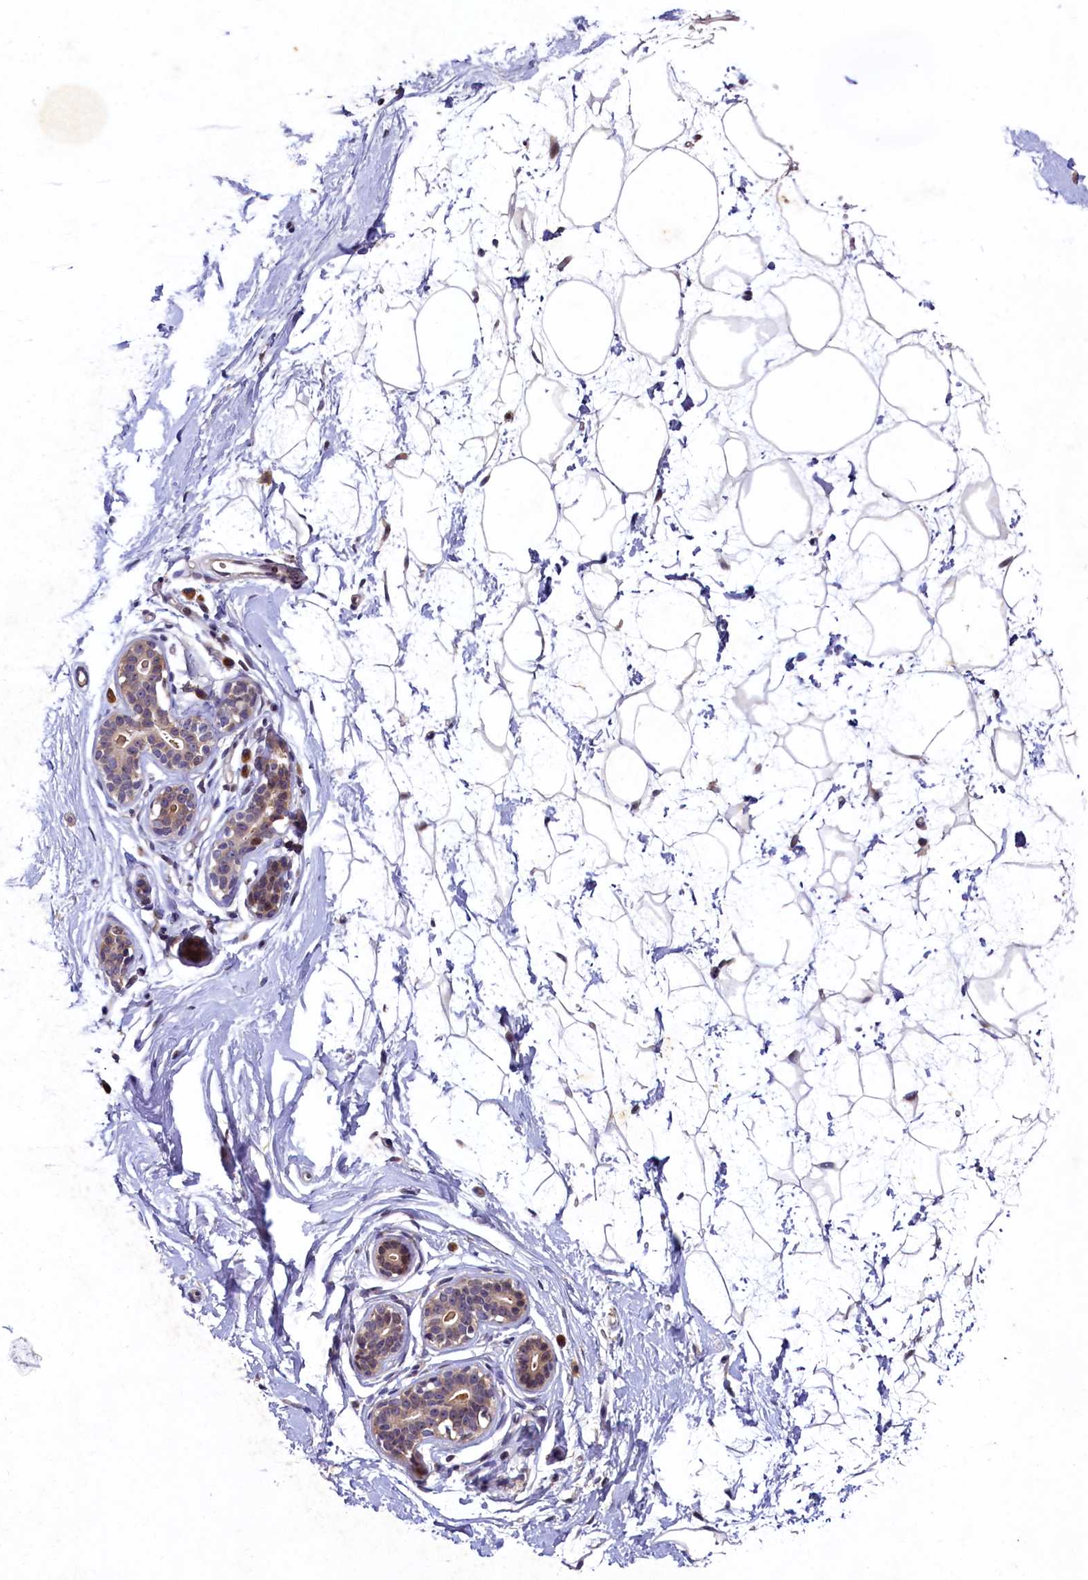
{"staining": {"intensity": "weak", "quantity": "25%-75%", "location": "cytoplasmic/membranous,nuclear"}, "tissue": "breast", "cell_type": "Adipocytes", "image_type": "normal", "snomed": [{"axis": "morphology", "description": "Normal tissue, NOS"}, {"axis": "morphology", "description": "Adenoma, NOS"}, {"axis": "topography", "description": "Breast"}], "caption": "Brown immunohistochemical staining in benign breast exhibits weak cytoplasmic/membranous,nuclear staining in approximately 25%-75% of adipocytes. (DAB IHC with brightfield microscopy, high magnification).", "gene": "LATS2", "patient": {"sex": "female", "age": 23}}